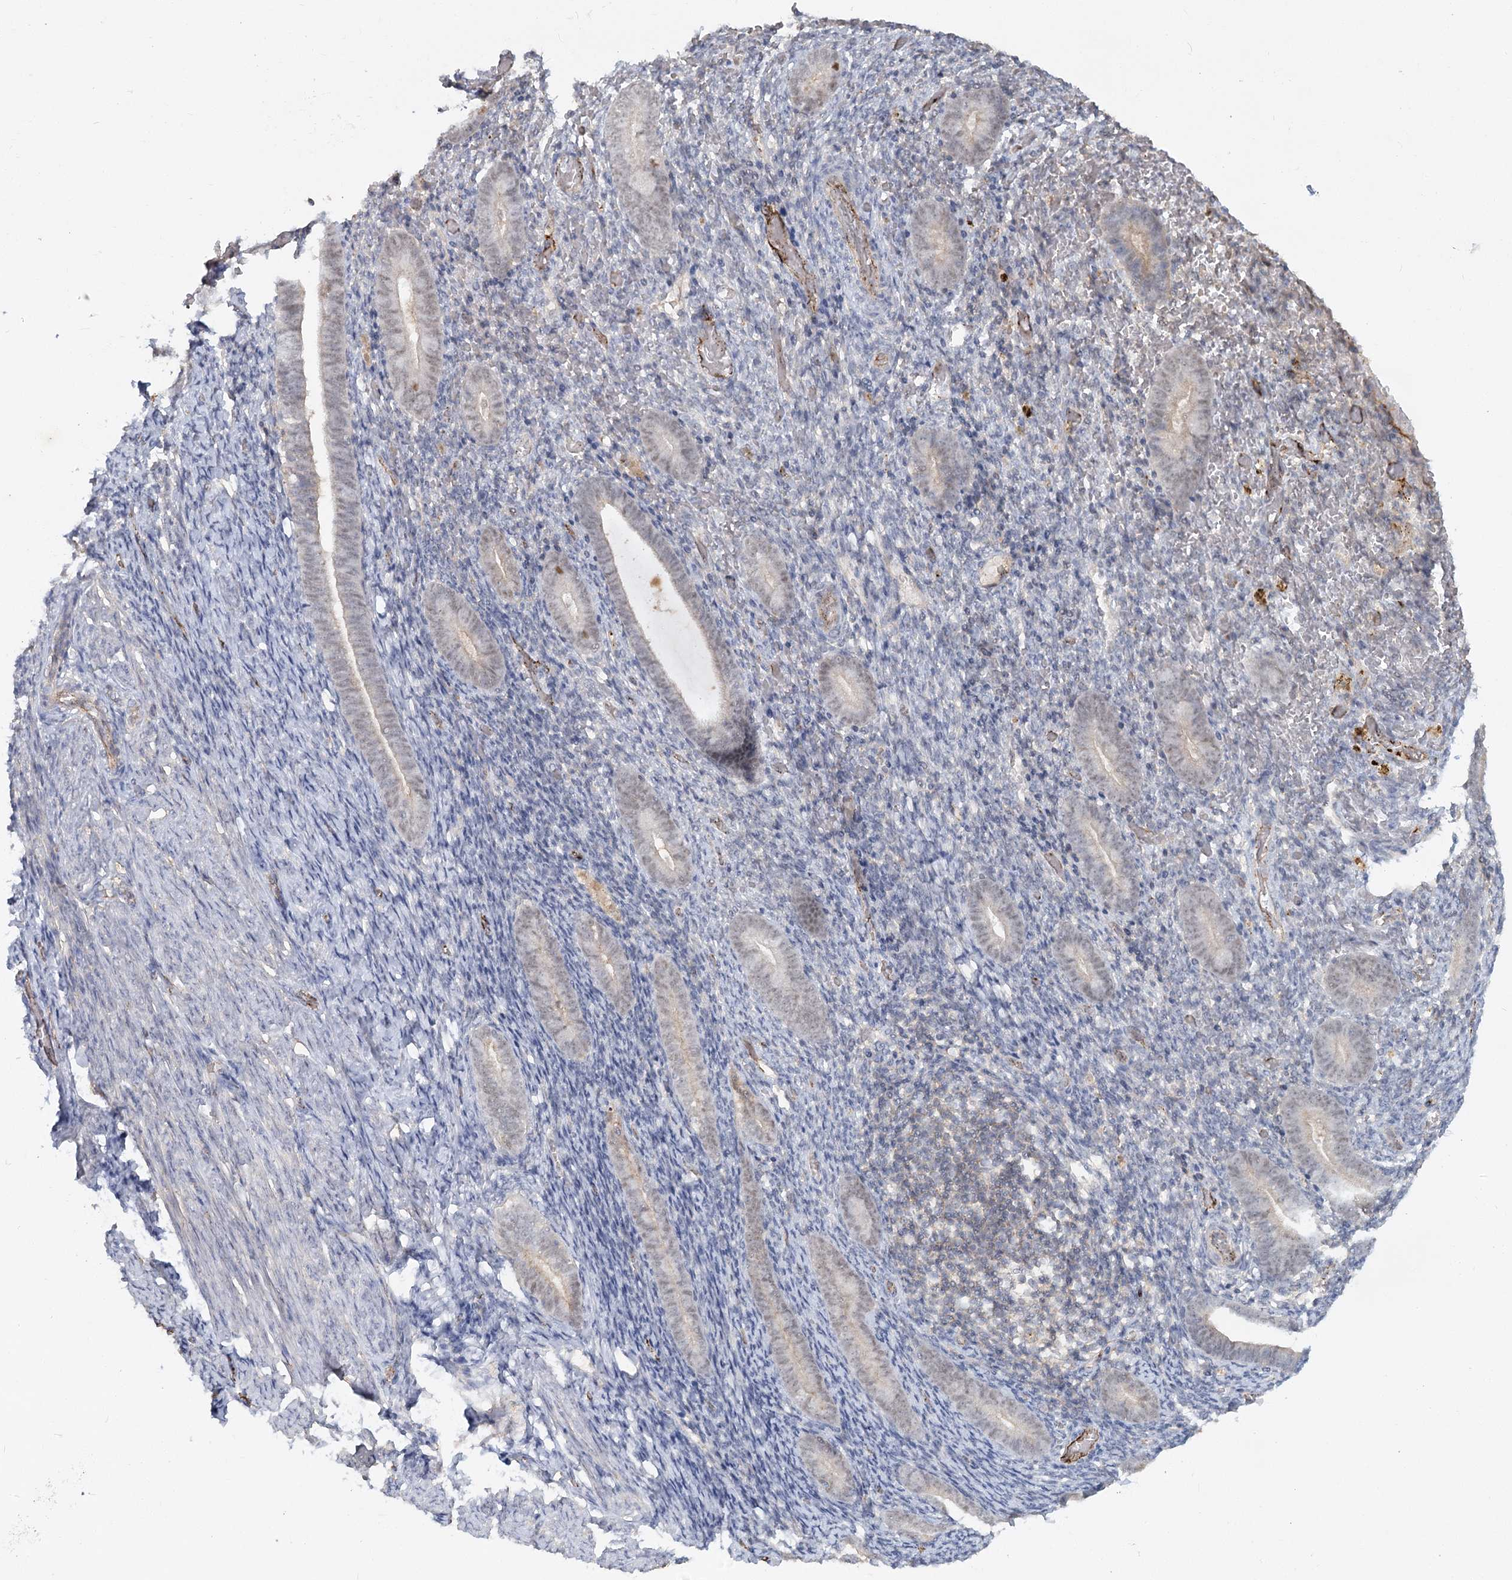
{"staining": {"intensity": "negative", "quantity": "none", "location": "none"}, "tissue": "endometrium", "cell_type": "Cells in endometrial stroma", "image_type": "normal", "snomed": [{"axis": "morphology", "description": "Normal tissue, NOS"}, {"axis": "topography", "description": "Endometrium"}], "caption": "Immunohistochemical staining of normal endometrium exhibits no significant staining in cells in endometrial stroma. (Stains: DAB IHC with hematoxylin counter stain, Microscopy: brightfield microscopy at high magnification).", "gene": "KBTBD4", "patient": {"sex": "female", "age": 51}}